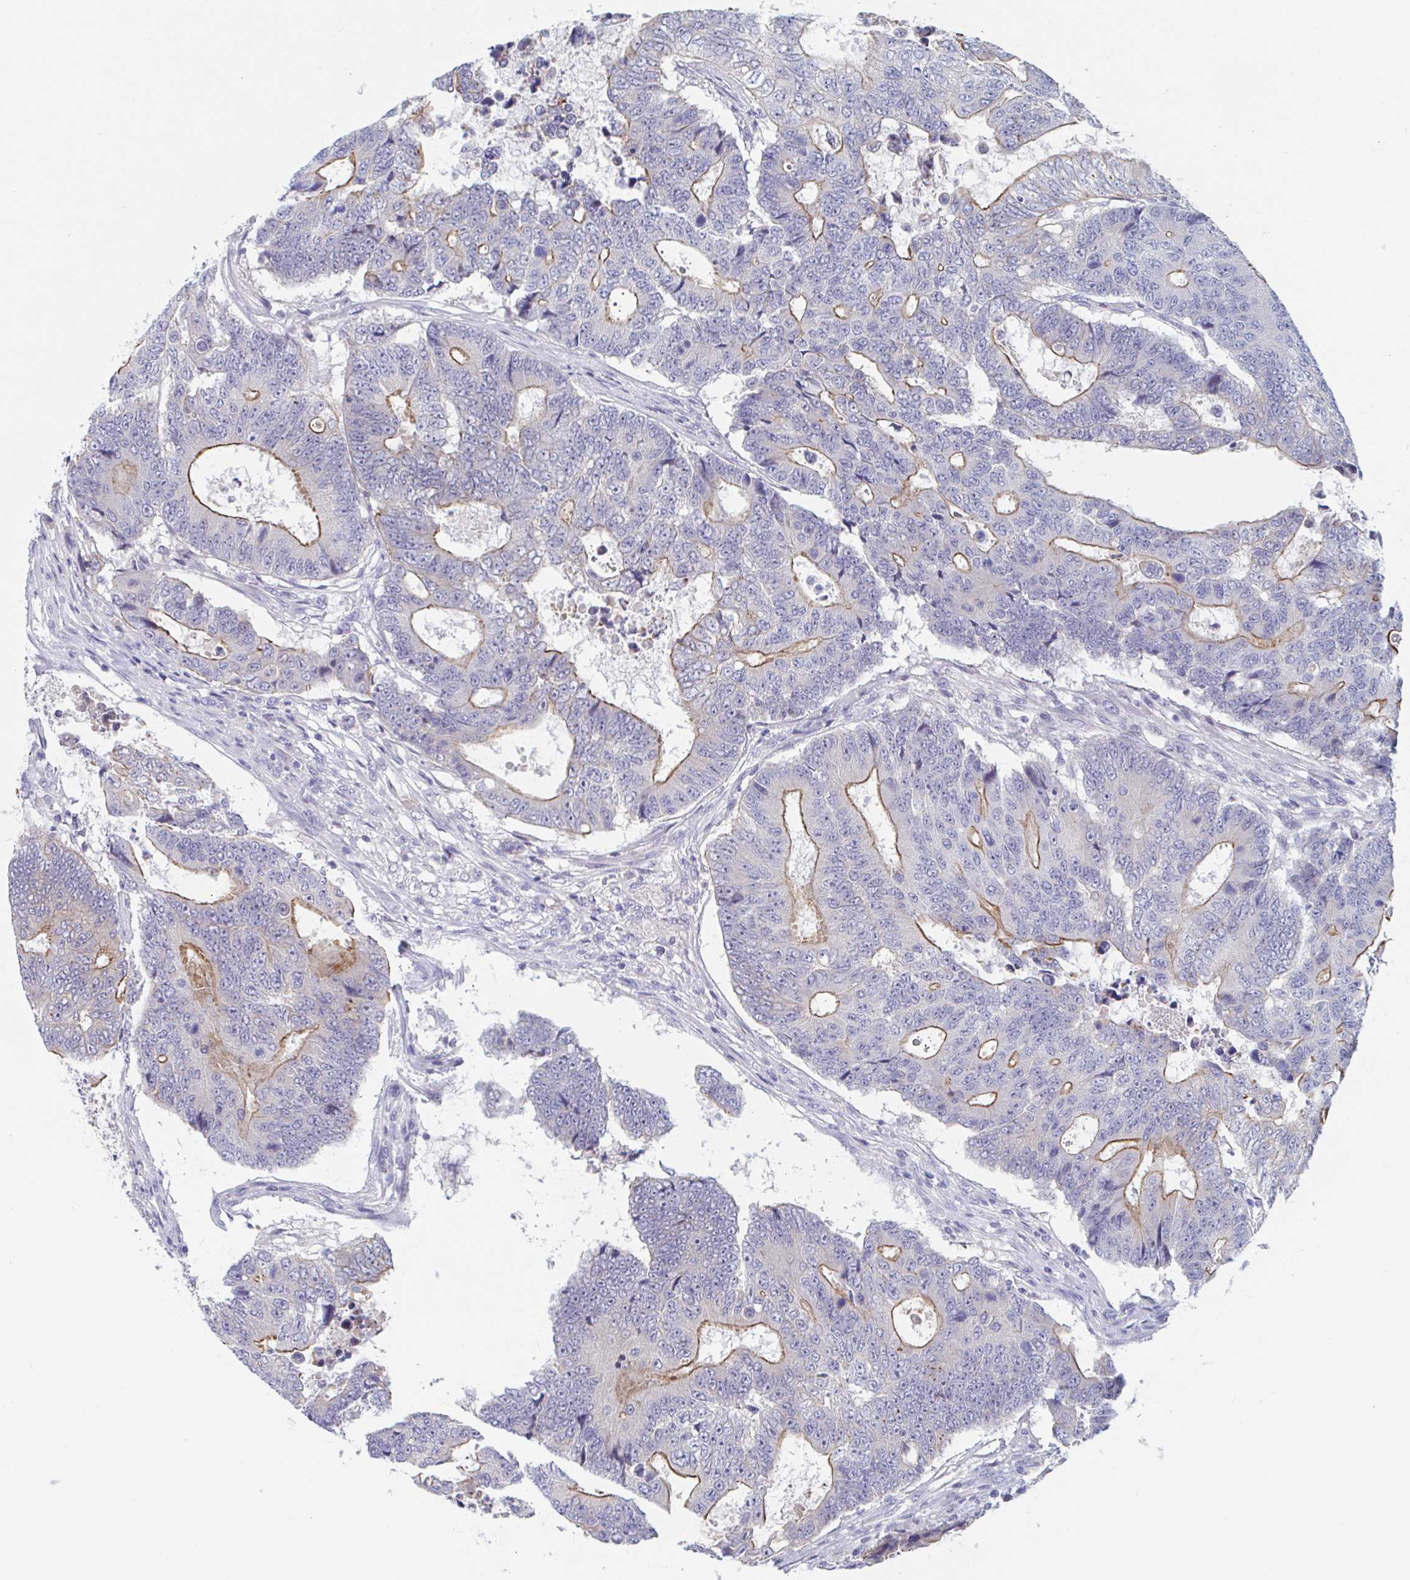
{"staining": {"intensity": "moderate", "quantity": "25%-75%", "location": "cytoplasmic/membranous"}, "tissue": "colorectal cancer", "cell_type": "Tumor cells", "image_type": "cancer", "snomed": [{"axis": "morphology", "description": "Adenocarcinoma, NOS"}, {"axis": "topography", "description": "Colon"}], "caption": "Protein analysis of colorectal cancer (adenocarcinoma) tissue reveals moderate cytoplasmic/membranous positivity in approximately 25%-75% of tumor cells. Using DAB (brown) and hematoxylin (blue) stains, captured at high magnification using brightfield microscopy.", "gene": "UNKL", "patient": {"sex": "female", "age": 48}}